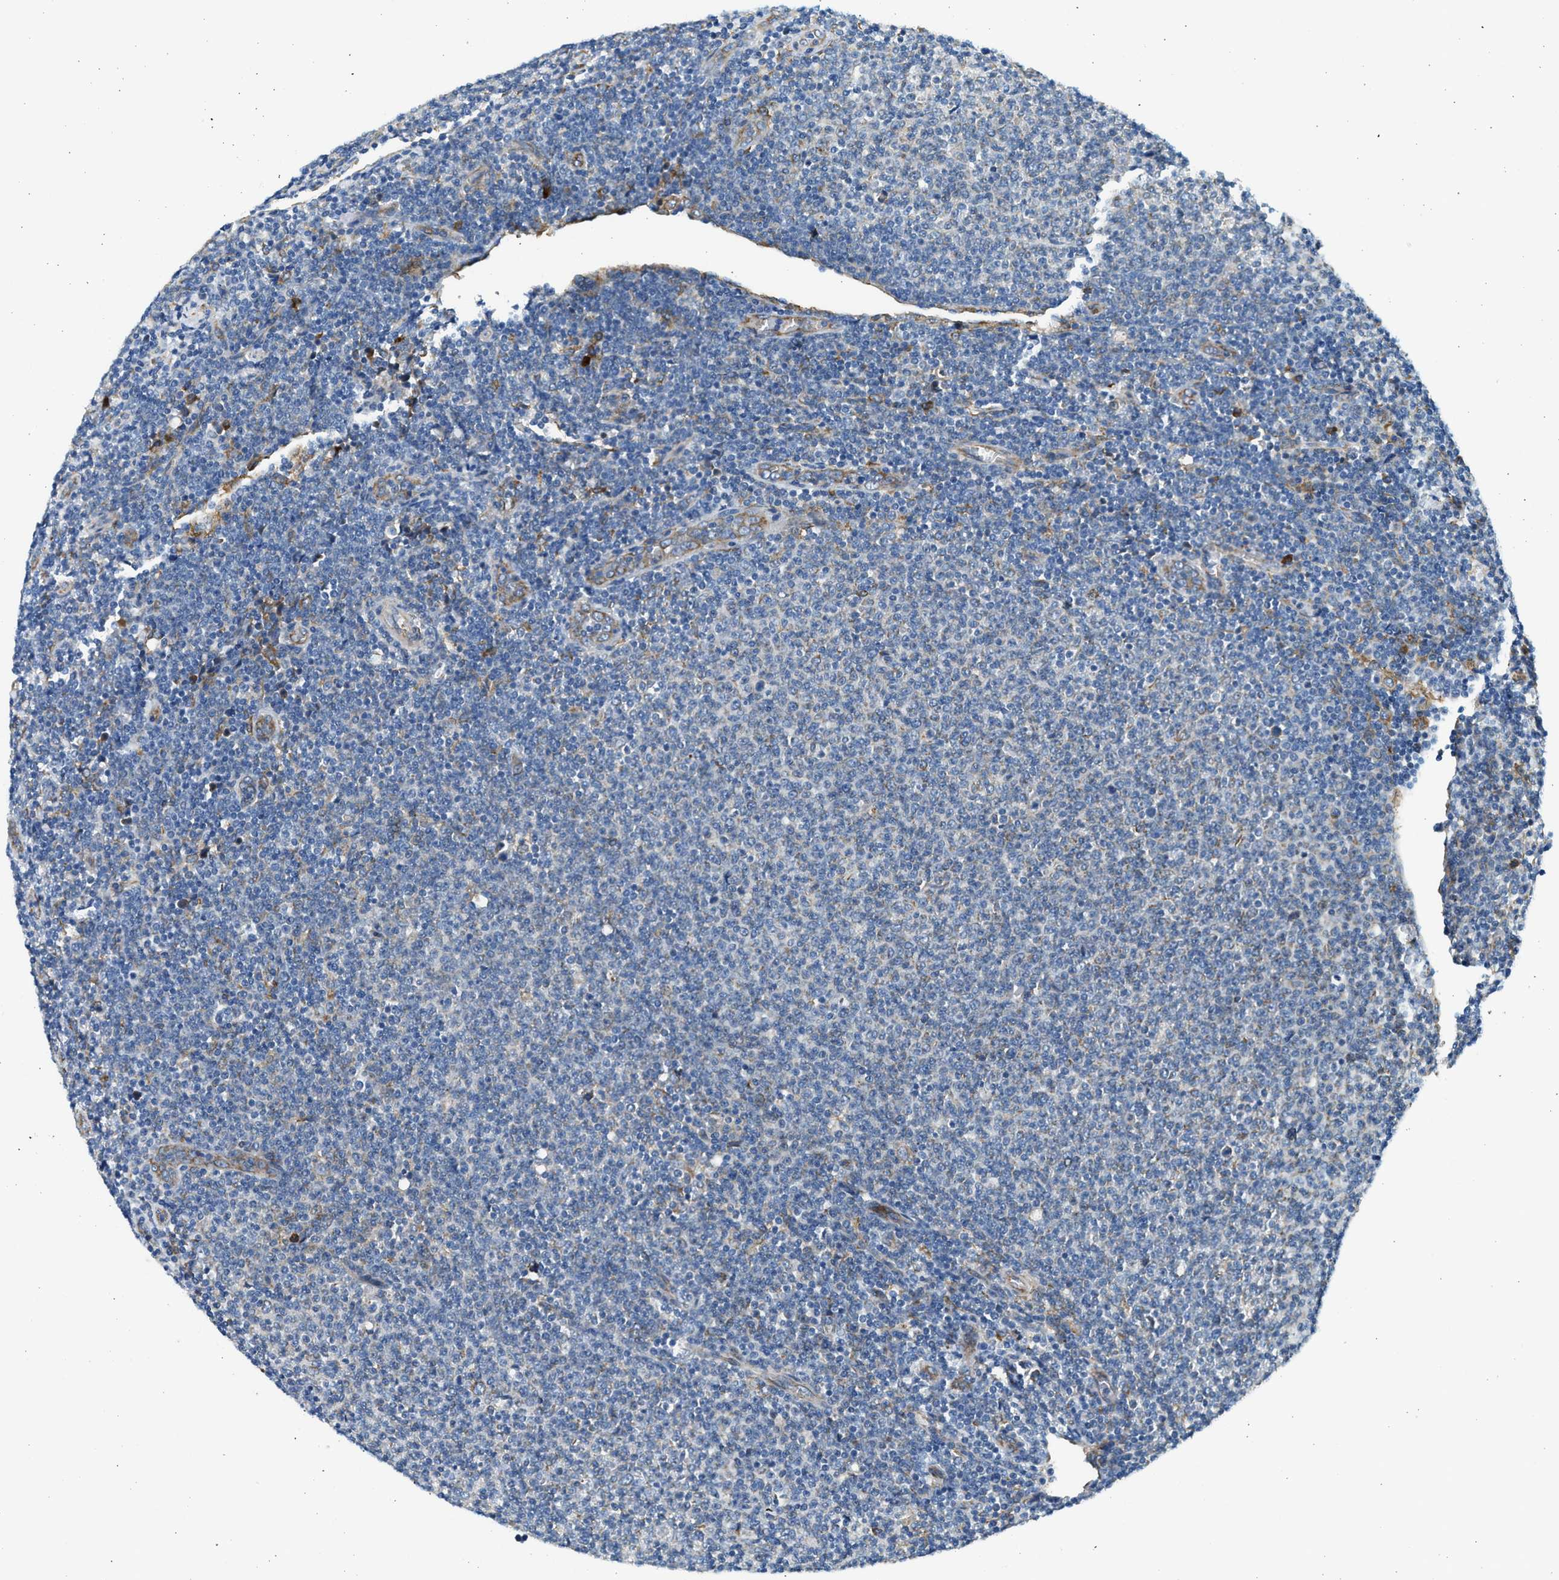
{"staining": {"intensity": "negative", "quantity": "none", "location": "none"}, "tissue": "lymphoma", "cell_type": "Tumor cells", "image_type": "cancer", "snomed": [{"axis": "morphology", "description": "Malignant lymphoma, non-Hodgkin's type, Low grade"}, {"axis": "topography", "description": "Lymph node"}], "caption": "Tumor cells show no significant protein staining in lymphoma.", "gene": "CNTN6", "patient": {"sex": "male", "age": 66}}